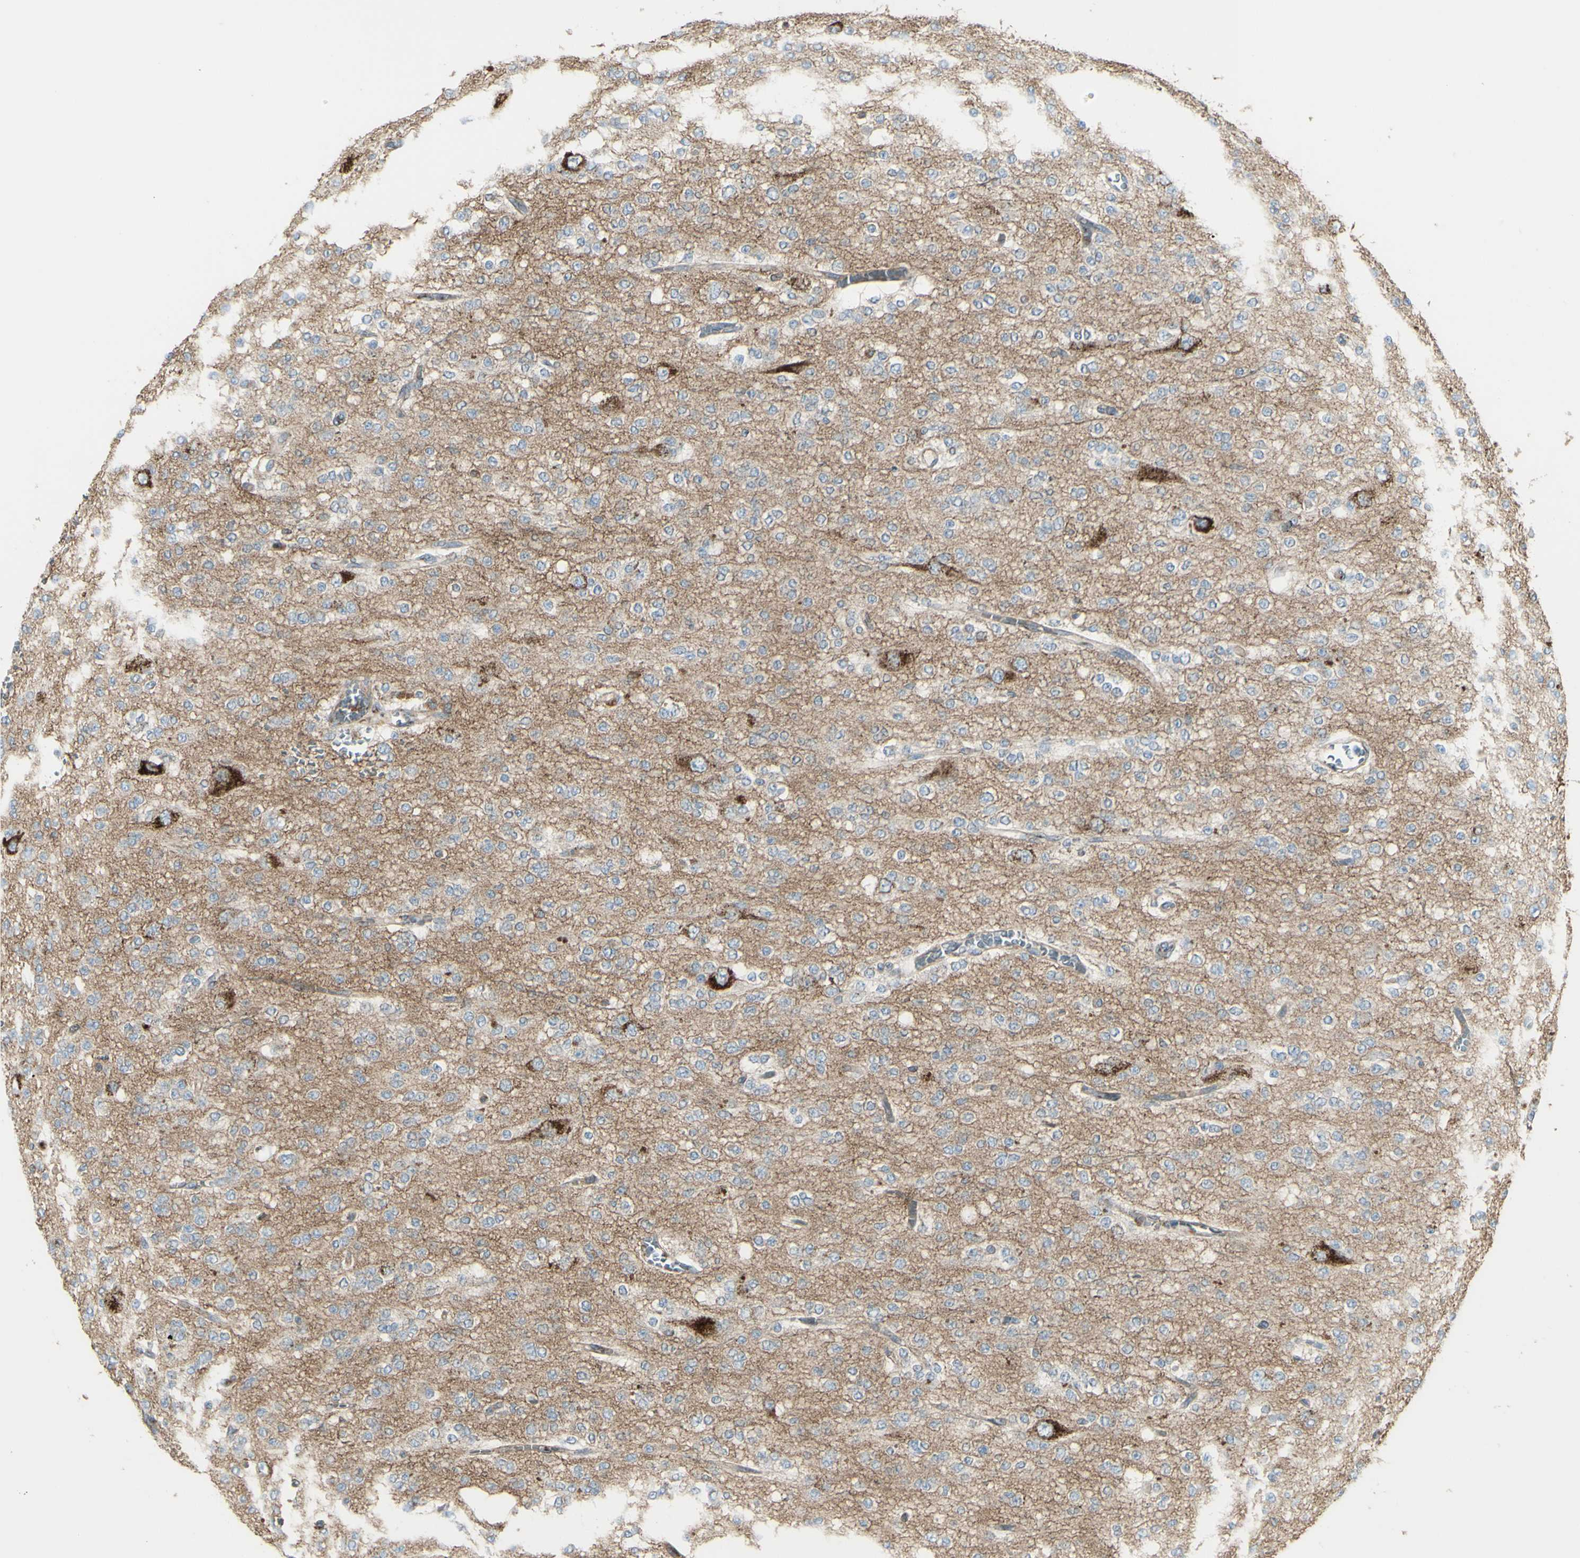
{"staining": {"intensity": "negative", "quantity": "none", "location": "none"}, "tissue": "glioma", "cell_type": "Tumor cells", "image_type": "cancer", "snomed": [{"axis": "morphology", "description": "Glioma, malignant, Low grade"}, {"axis": "topography", "description": "Brain"}], "caption": "DAB immunohistochemical staining of human malignant low-grade glioma displays no significant positivity in tumor cells.", "gene": "NAPA", "patient": {"sex": "male", "age": 38}}